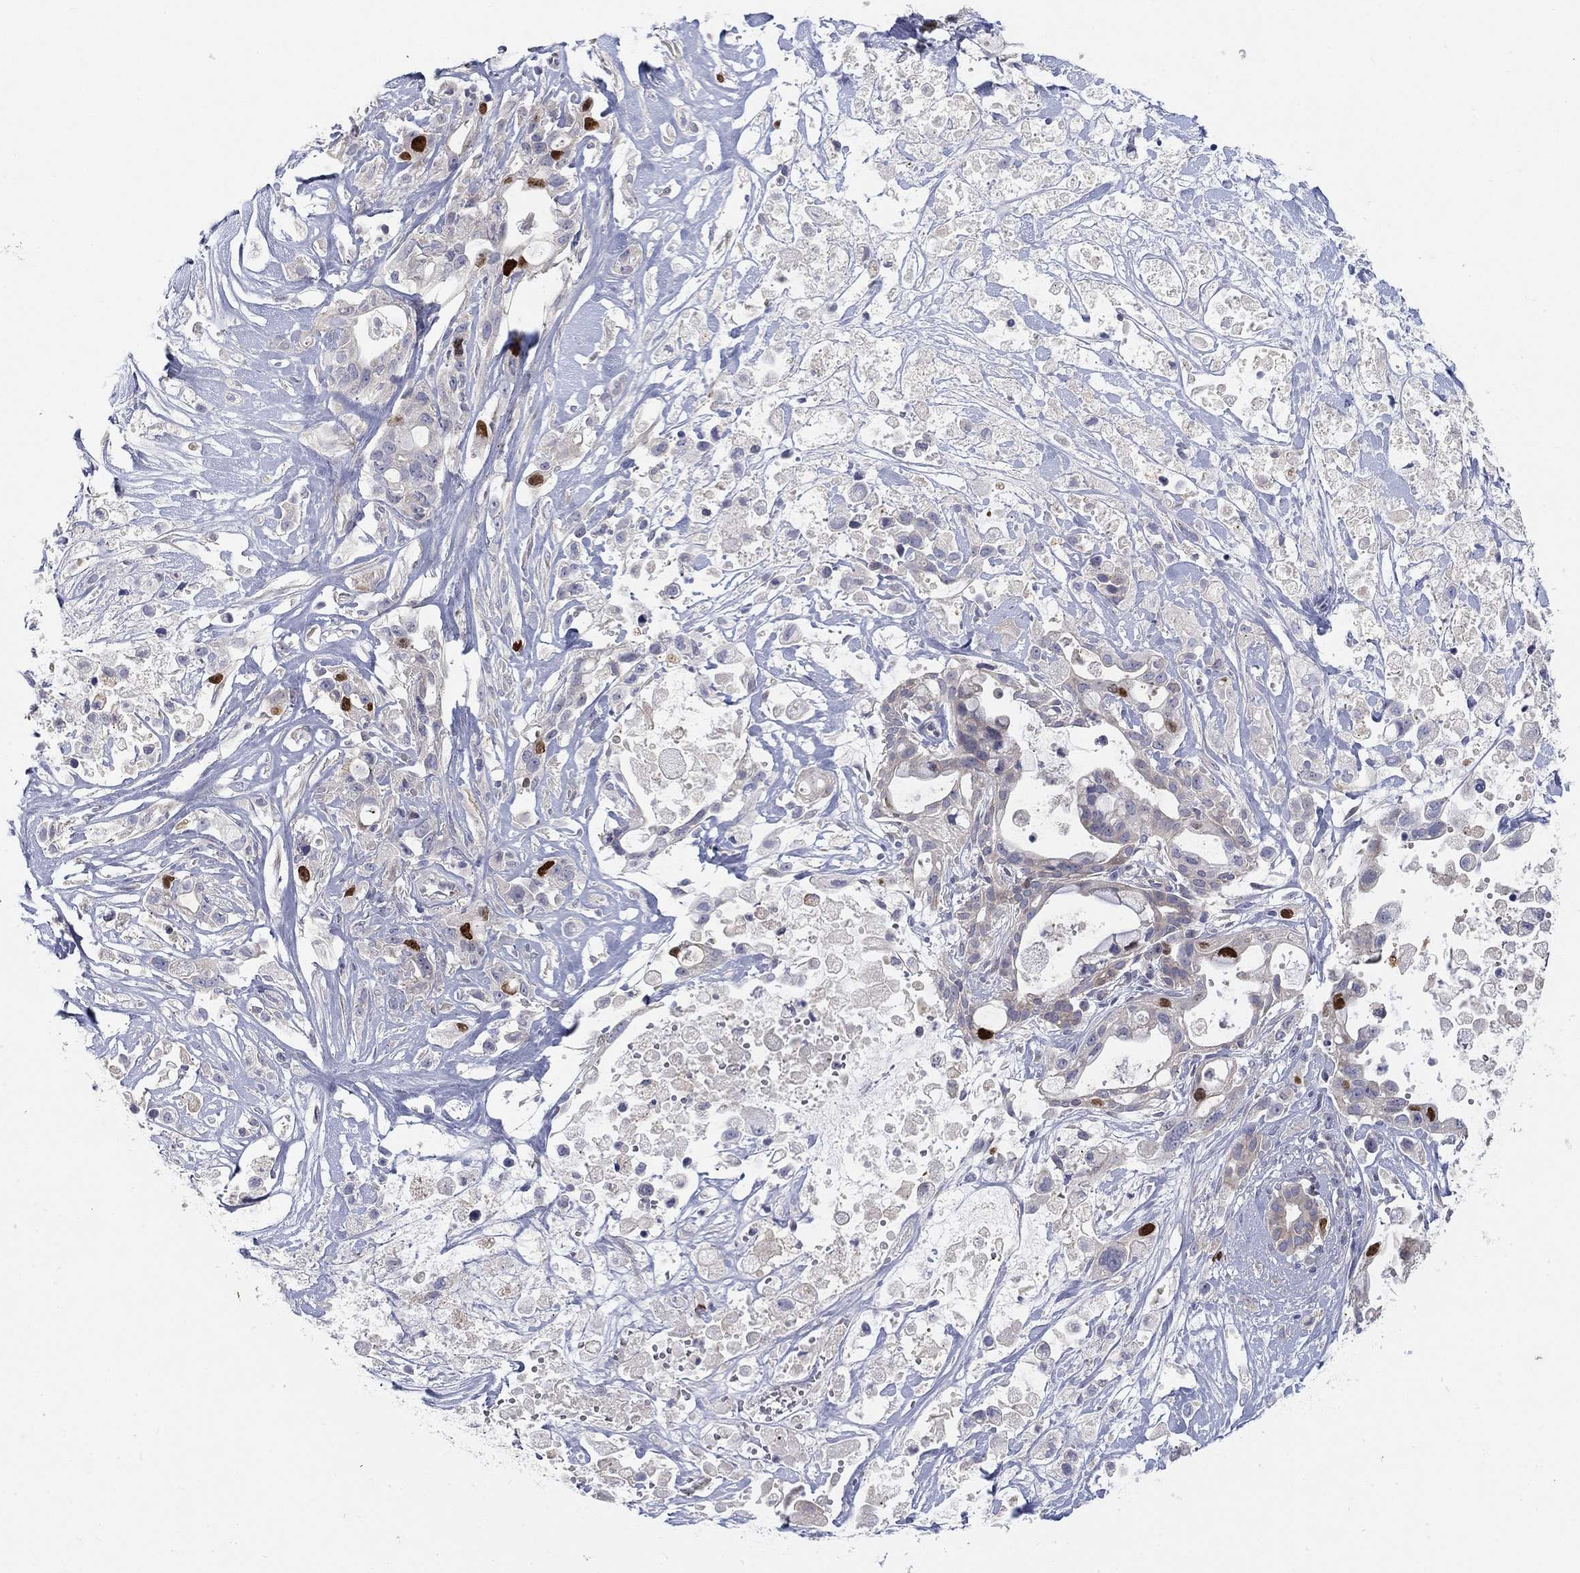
{"staining": {"intensity": "strong", "quantity": "<25%", "location": "nuclear"}, "tissue": "pancreatic cancer", "cell_type": "Tumor cells", "image_type": "cancer", "snomed": [{"axis": "morphology", "description": "Adenocarcinoma, NOS"}, {"axis": "topography", "description": "Pancreas"}], "caption": "IHC (DAB (3,3'-diaminobenzidine)) staining of human pancreatic cancer (adenocarcinoma) displays strong nuclear protein positivity in about <25% of tumor cells. (brown staining indicates protein expression, while blue staining denotes nuclei).", "gene": "PRC1", "patient": {"sex": "male", "age": 44}}